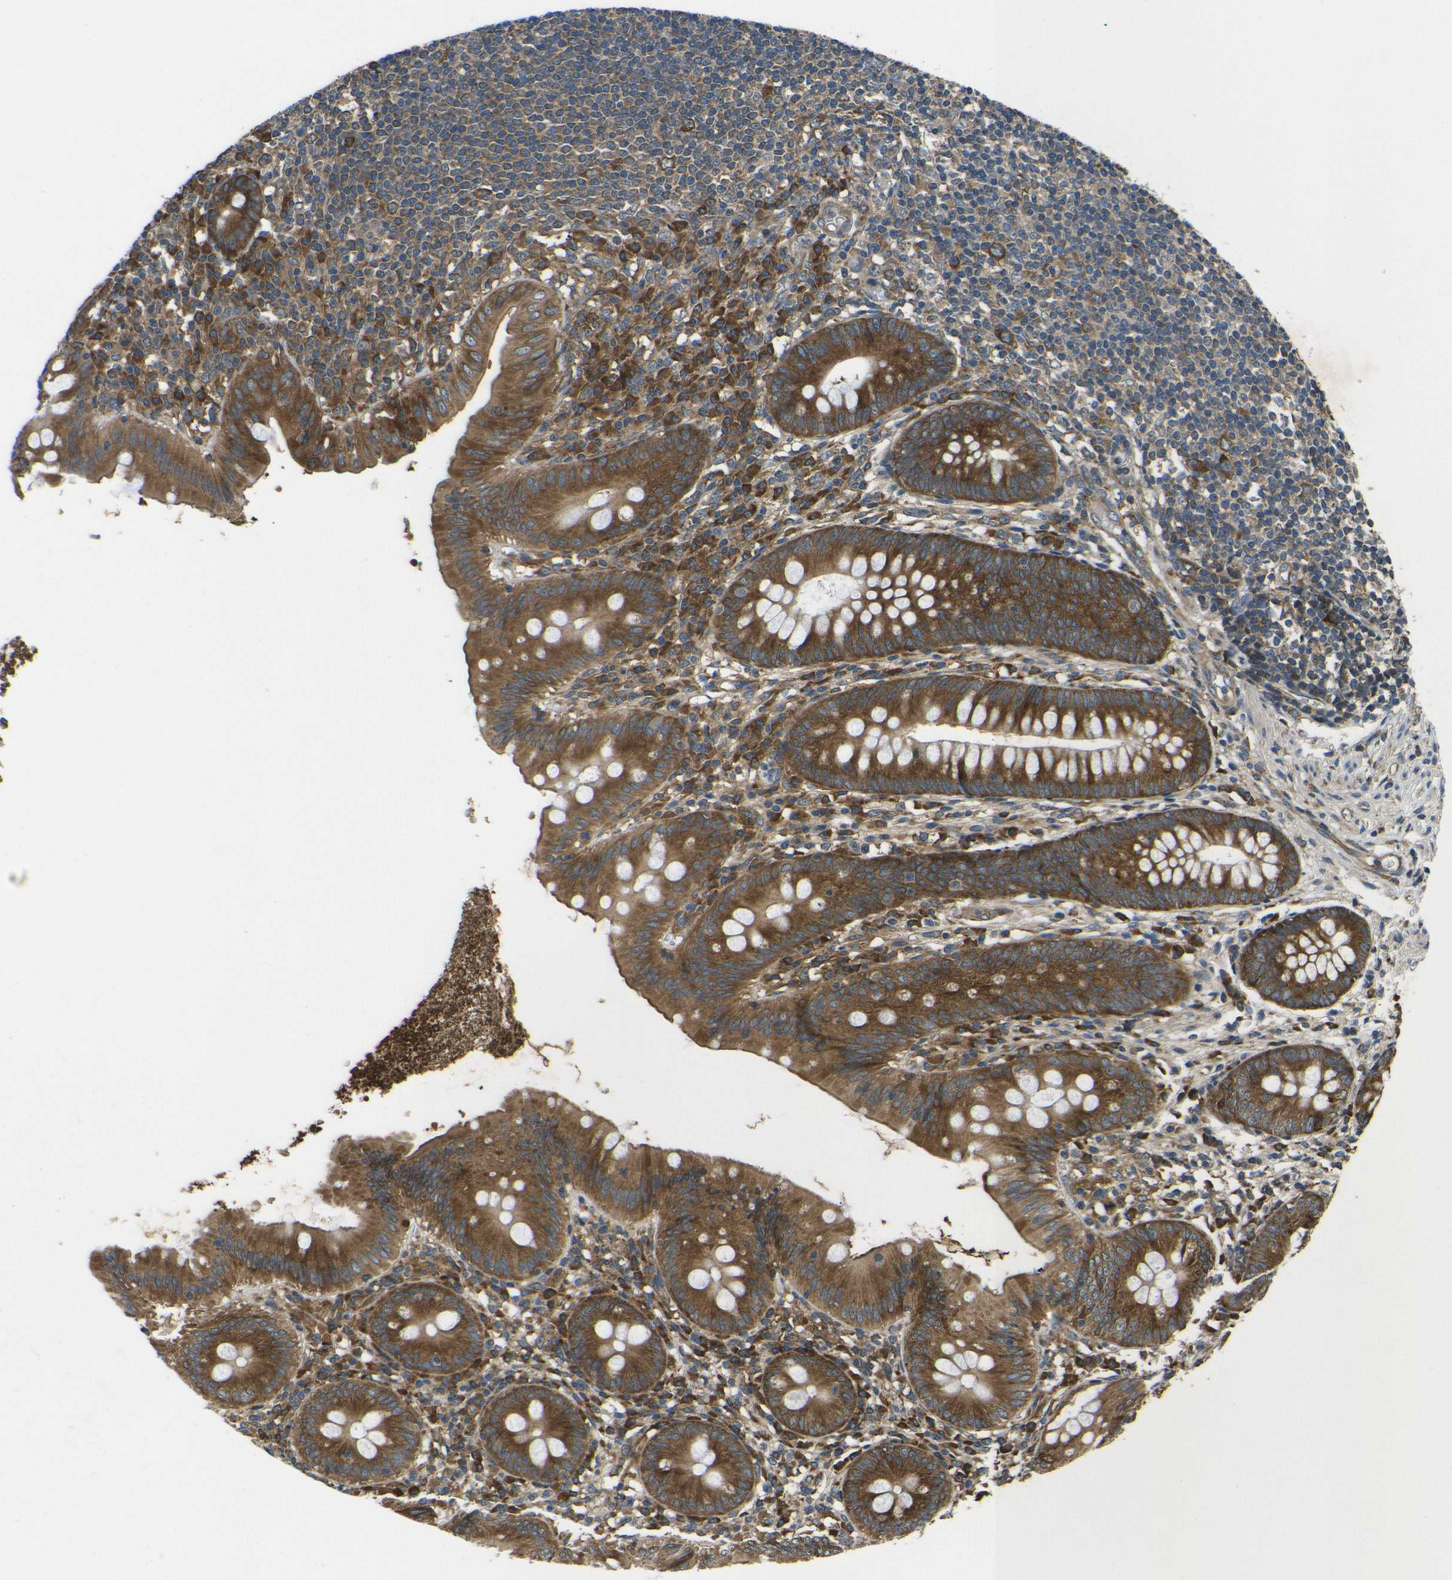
{"staining": {"intensity": "strong", "quantity": ">75%", "location": "cytoplasmic/membranous"}, "tissue": "appendix", "cell_type": "Glandular cells", "image_type": "normal", "snomed": [{"axis": "morphology", "description": "Normal tissue, NOS"}, {"axis": "topography", "description": "Appendix"}], "caption": "Immunohistochemistry (IHC) staining of normal appendix, which demonstrates high levels of strong cytoplasmic/membranous expression in about >75% of glandular cells indicating strong cytoplasmic/membranous protein staining. The staining was performed using DAB (brown) for protein detection and nuclei were counterstained in hematoxylin (blue).", "gene": "RPSA", "patient": {"sex": "male", "age": 56}}